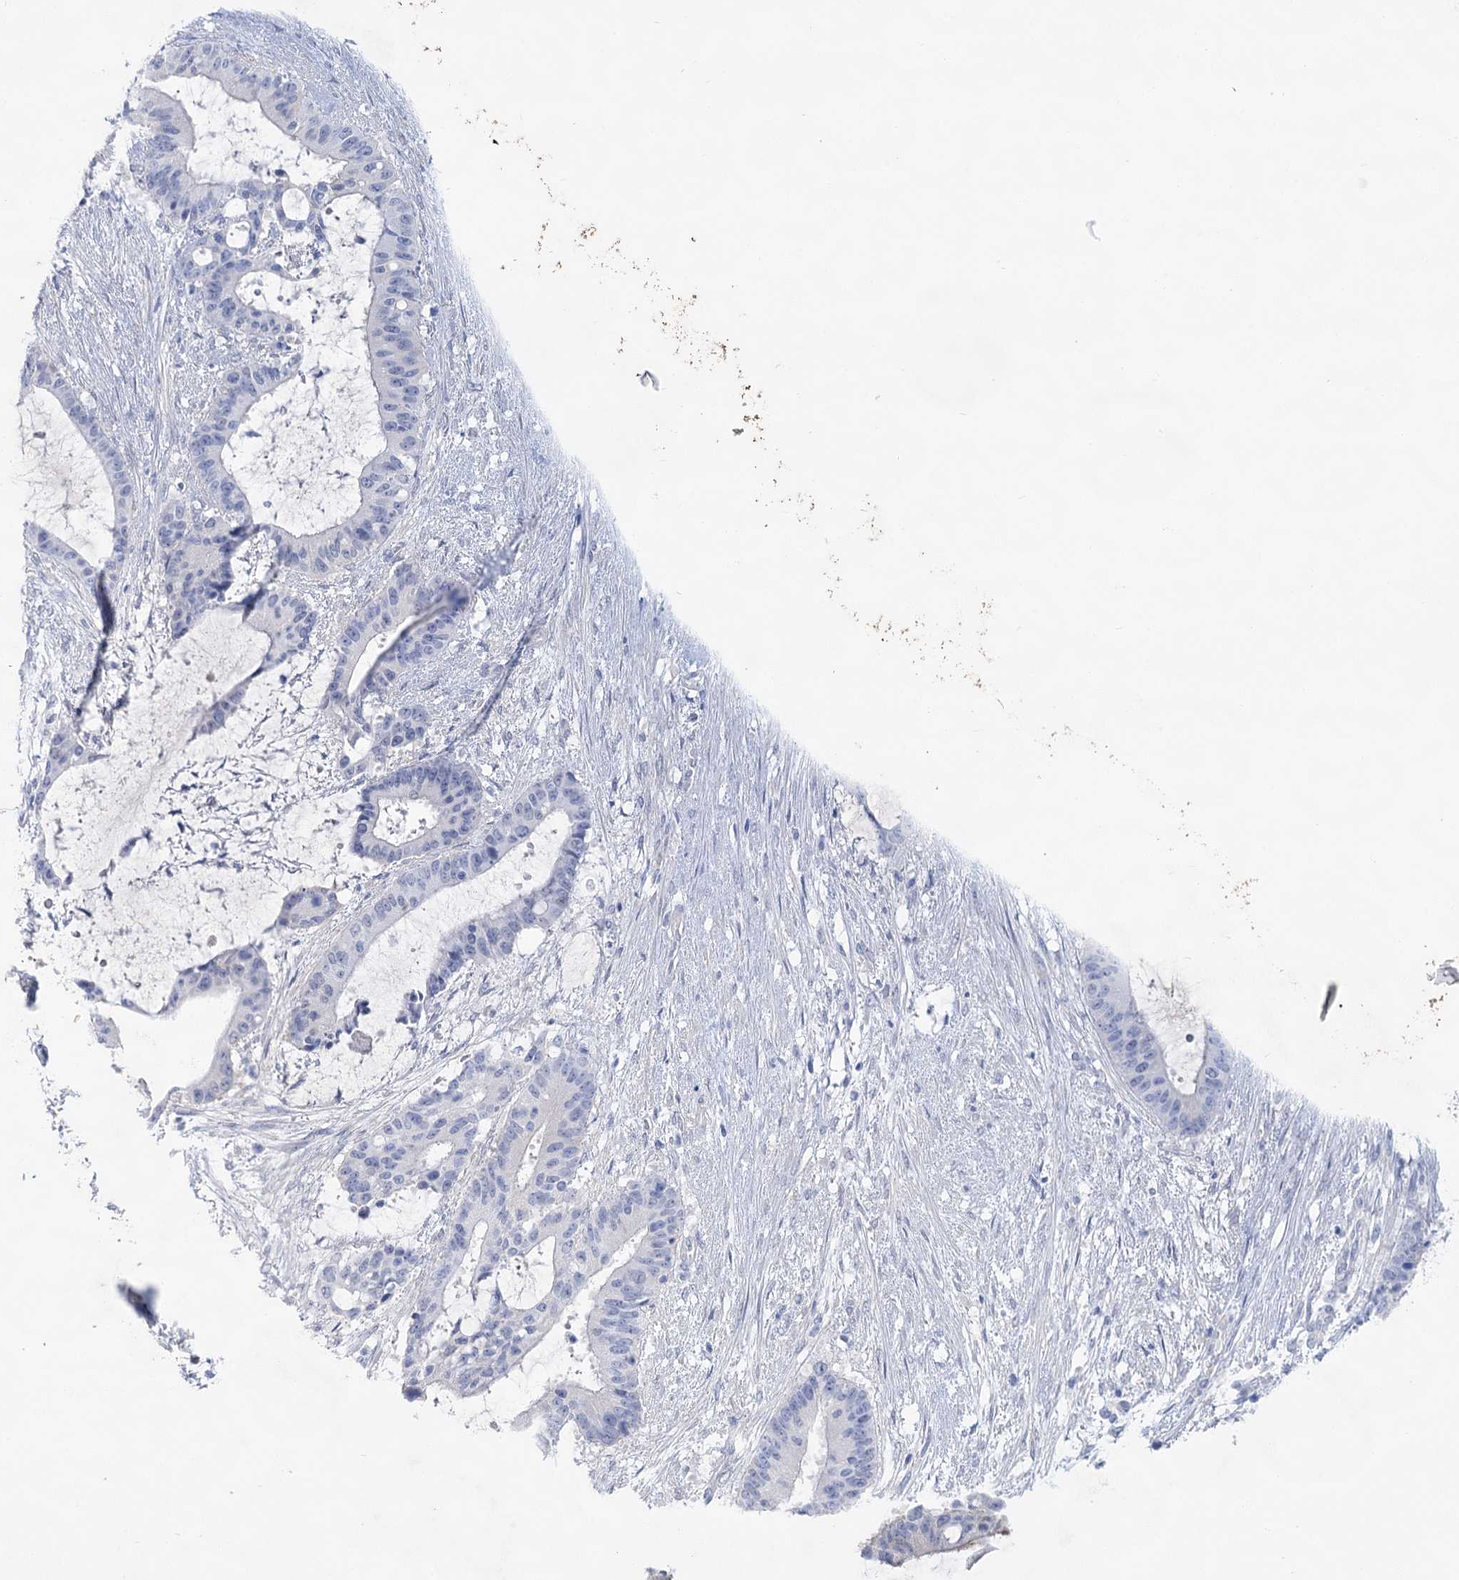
{"staining": {"intensity": "negative", "quantity": "none", "location": "none"}, "tissue": "liver cancer", "cell_type": "Tumor cells", "image_type": "cancer", "snomed": [{"axis": "morphology", "description": "Normal tissue, NOS"}, {"axis": "morphology", "description": "Cholangiocarcinoma"}, {"axis": "topography", "description": "Liver"}, {"axis": "topography", "description": "Peripheral nerve tissue"}], "caption": "Cholangiocarcinoma (liver) was stained to show a protein in brown. There is no significant staining in tumor cells. (DAB immunohistochemistry (IHC) with hematoxylin counter stain).", "gene": "CCDC88A", "patient": {"sex": "female", "age": 73}}